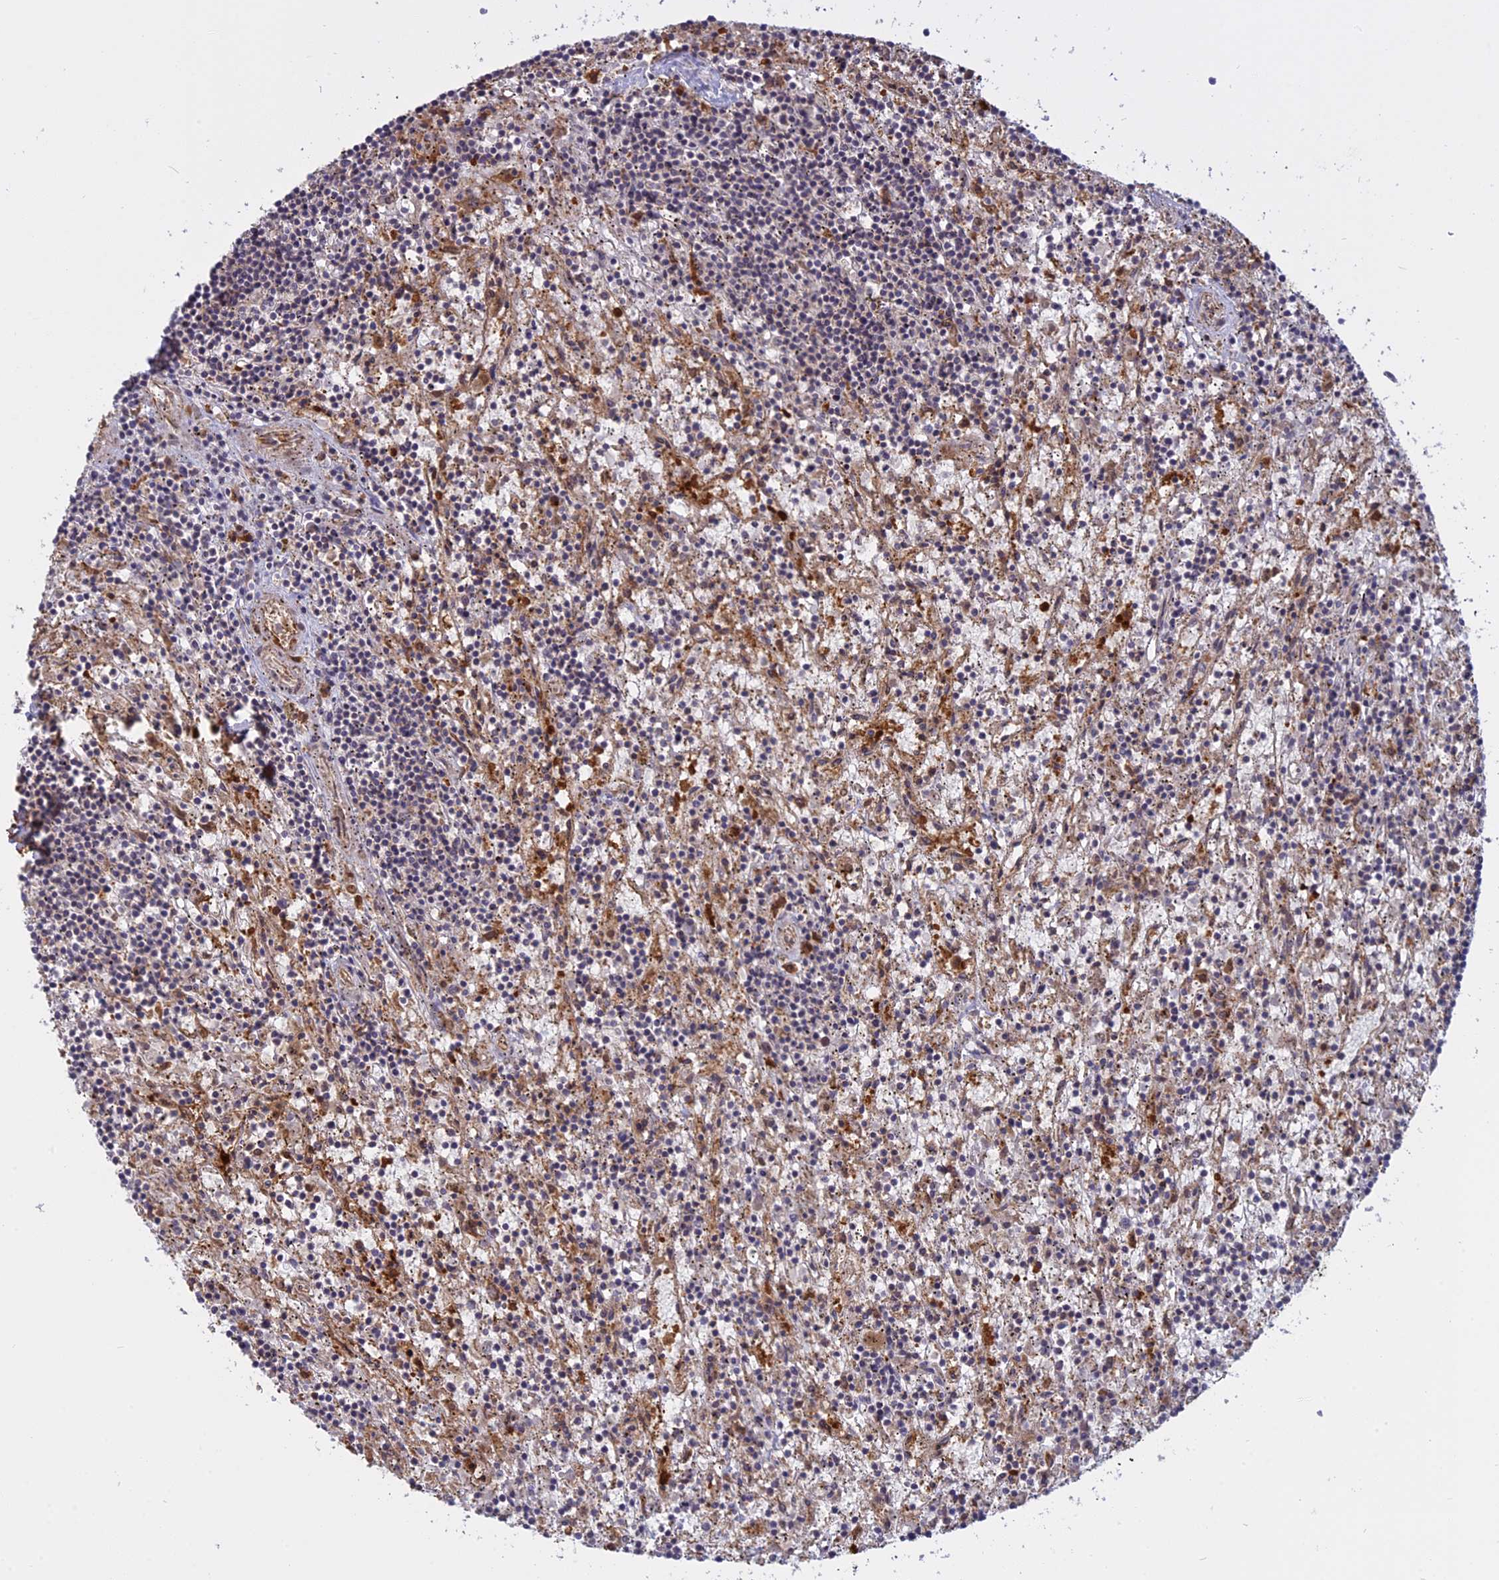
{"staining": {"intensity": "weak", "quantity": "<25%", "location": "cytoplasmic/membranous"}, "tissue": "lymphoma", "cell_type": "Tumor cells", "image_type": "cancer", "snomed": [{"axis": "morphology", "description": "Malignant lymphoma, non-Hodgkin's type, Low grade"}, {"axis": "topography", "description": "Spleen"}], "caption": "Tumor cells show no significant positivity in lymphoma.", "gene": "TMEM208", "patient": {"sex": "male", "age": 76}}